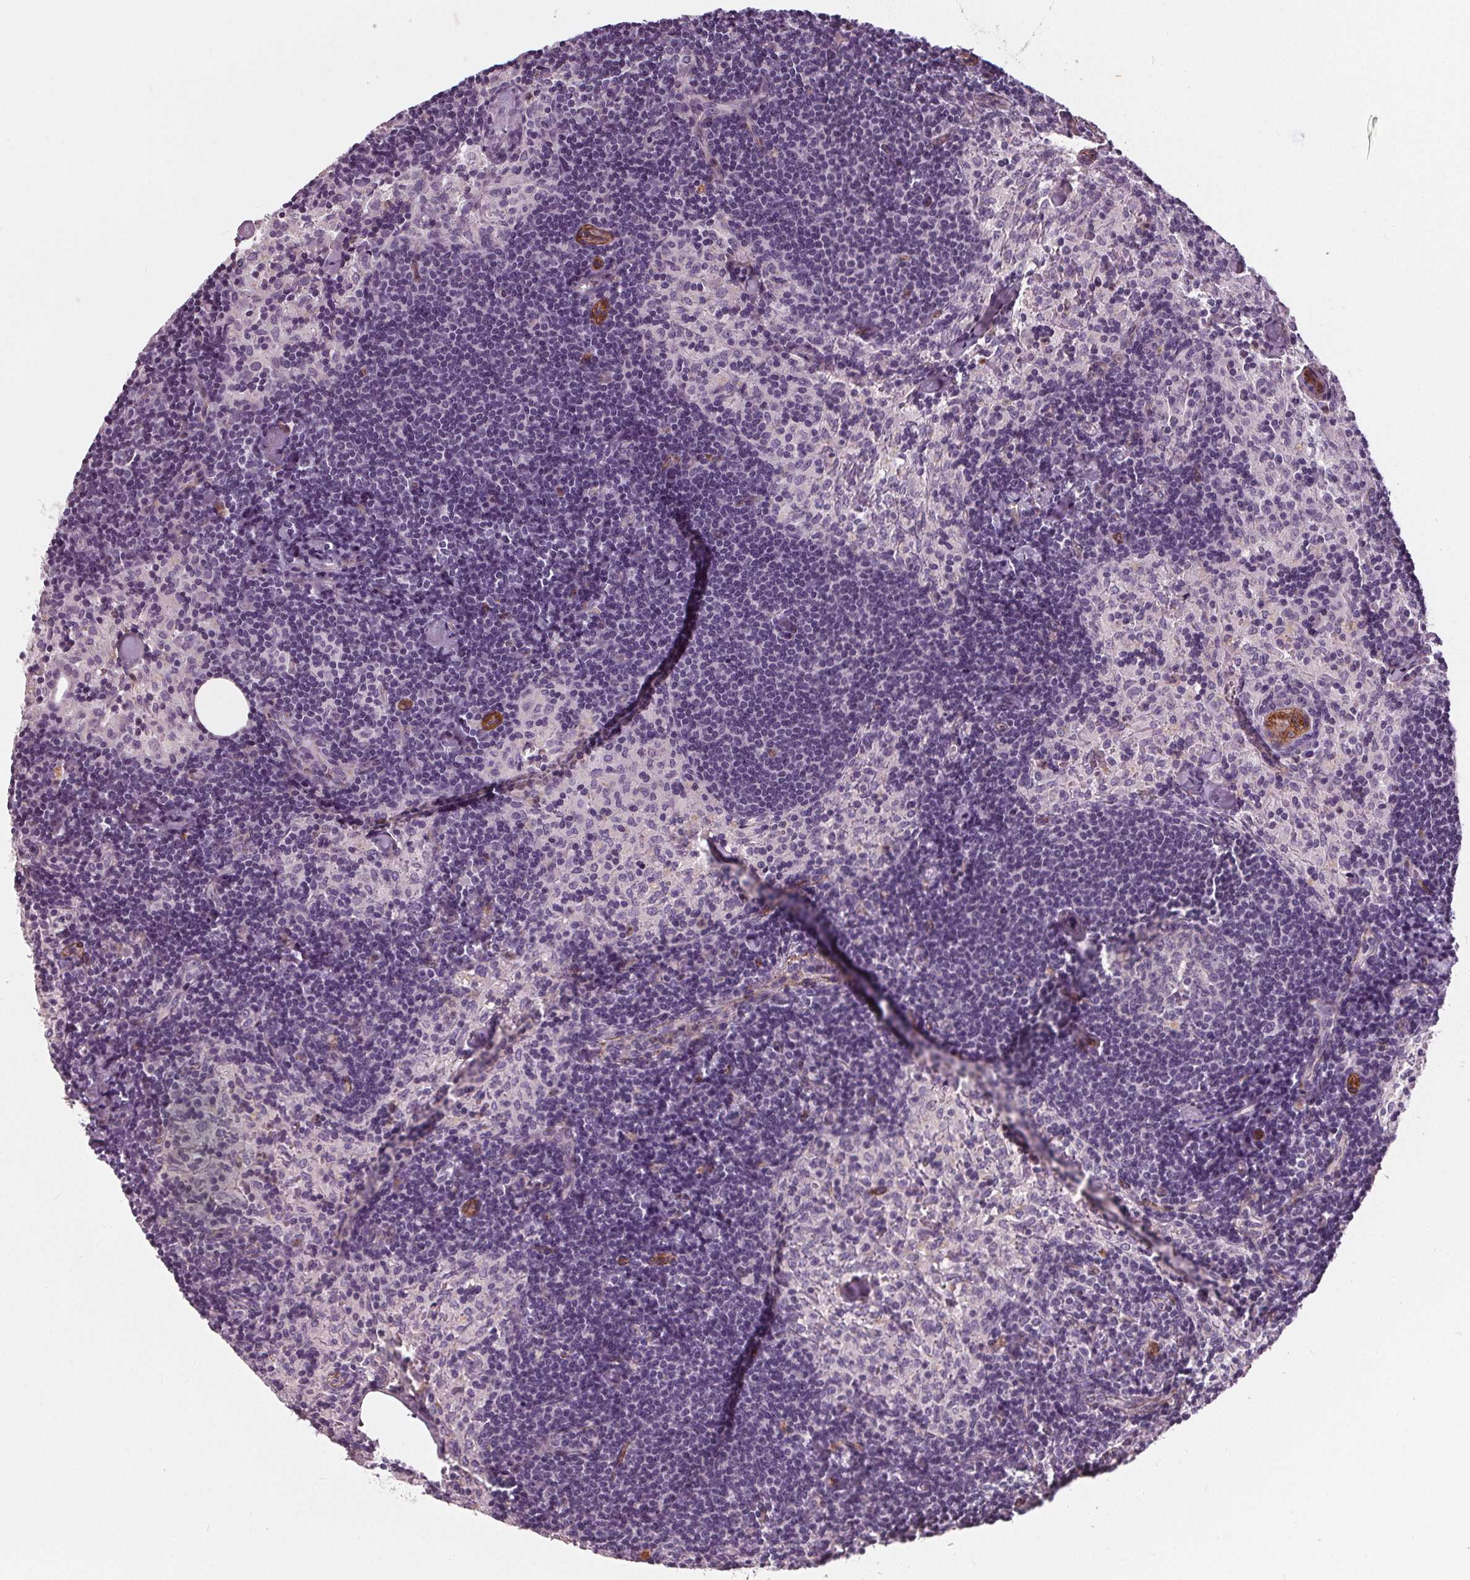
{"staining": {"intensity": "negative", "quantity": "none", "location": "none"}, "tissue": "lymph node", "cell_type": "Germinal center cells", "image_type": "normal", "snomed": [{"axis": "morphology", "description": "Normal tissue, NOS"}, {"axis": "topography", "description": "Lymph node"}], "caption": "A high-resolution micrograph shows immunohistochemistry staining of normal lymph node, which displays no significant expression in germinal center cells.", "gene": "PDGFD", "patient": {"sex": "female", "age": 69}}